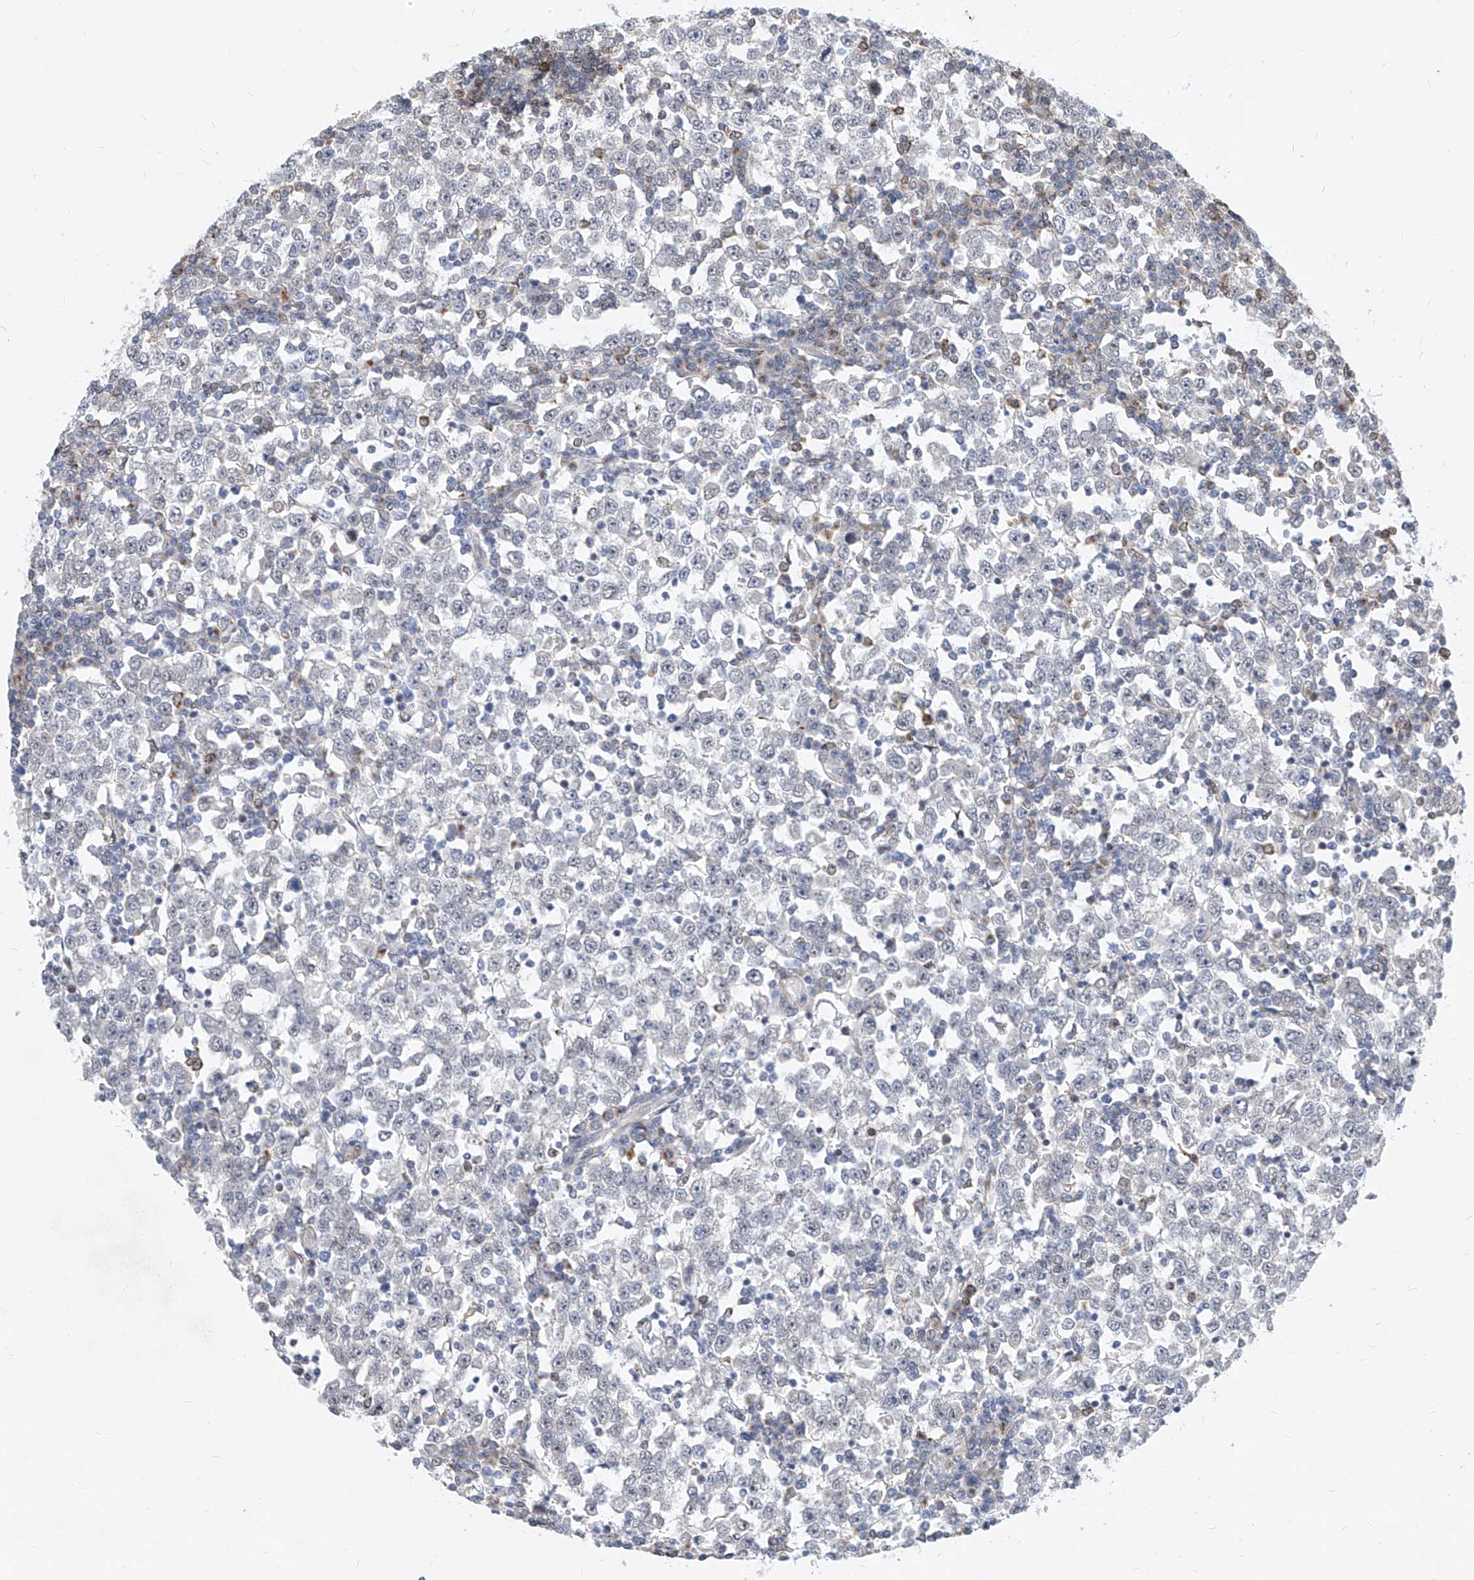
{"staining": {"intensity": "negative", "quantity": "none", "location": "none"}, "tissue": "testis cancer", "cell_type": "Tumor cells", "image_type": "cancer", "snomed": [{"axis": "morphology", "description": "Seminoma, NOS"}, {"axis": "topography", "description": "Testis"}], "caption": "A high-resolution image shows immunohistochemistry (IHC) staining of testis cancer, which reveals no significant positivity in tumor cells.", "gene": "MX2", "patient": {"sex": "male", "age": 65}}